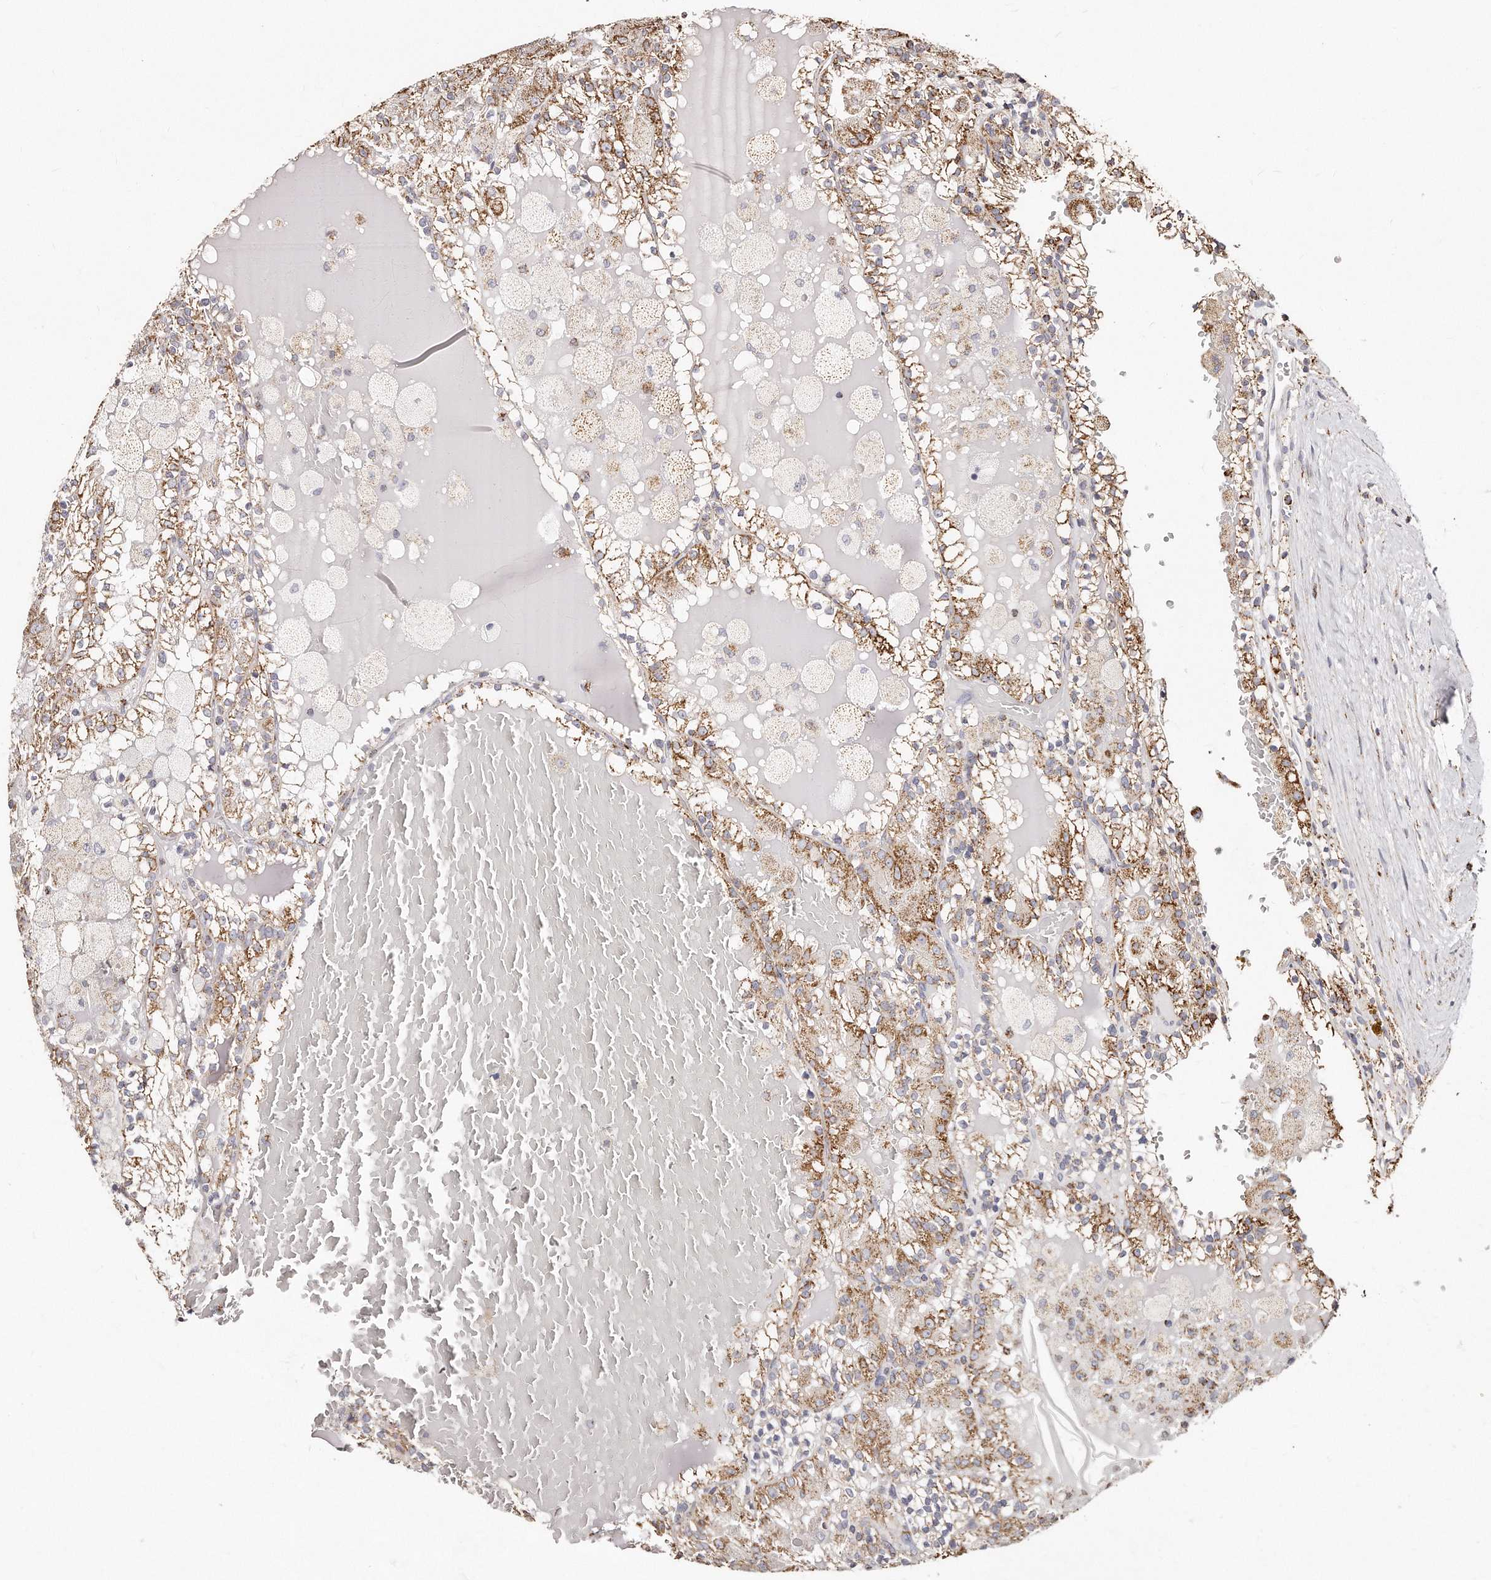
{"staining": {"intensity": "moderate", "quantity": ">75%", "location": "cytoplasmic/membranous"}, "tissue": "renal cancer", "cell_type": "Tumor cells", "image_type": "cancer", "snomed": [{"axis": "morphology", "description": "Adenocarcinoma, NOS"}, {"axis": "topography", "description": "Kidney"}], "caption": "A micrograph showing moderate cytoplasmic/membranous expression in approximately >75% of tumor cells in adenocarcinoma (renal), as visualized by brown immunohistochemical staining.", "gene": "RTKN", "patient": {"sex": "female", "age": 56}}